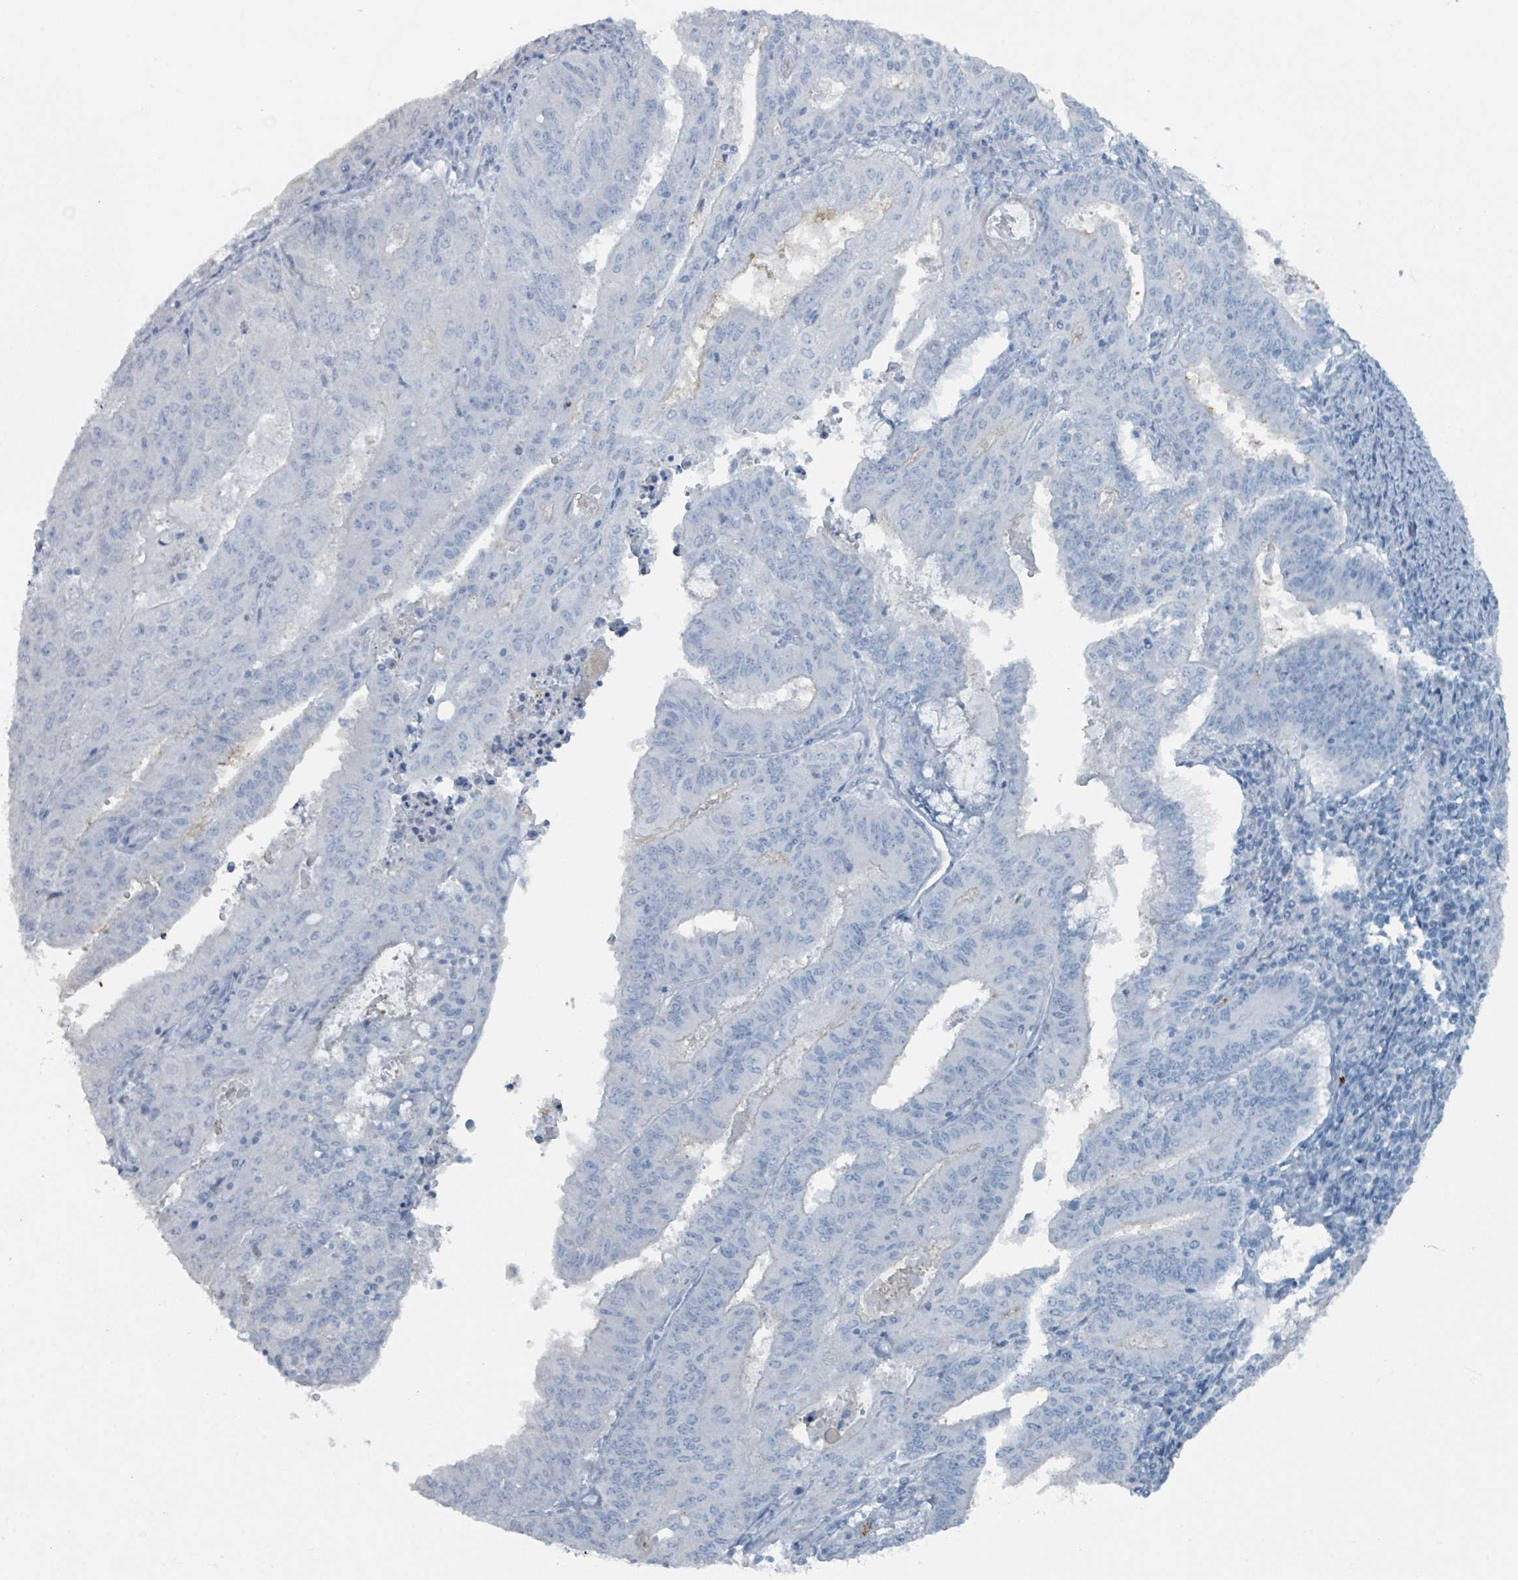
{"staining": {"intensity": "negative", "quantity": "none", "location": "none"}, "tissue": "endometrial cancer", "cell_type": "Tumor cells", "image_type": "cancer", "snomed": [{"axis": "morphology", "description": "Adenocarcinoma, NOS"}, {"axis": "topography", "description": "Endometrium"}], "caption": "Tumor cells show no significant protein staining in endometrial cancer.", "gene": "GAMT", "patient": {"sex": "female", "age": 59}}